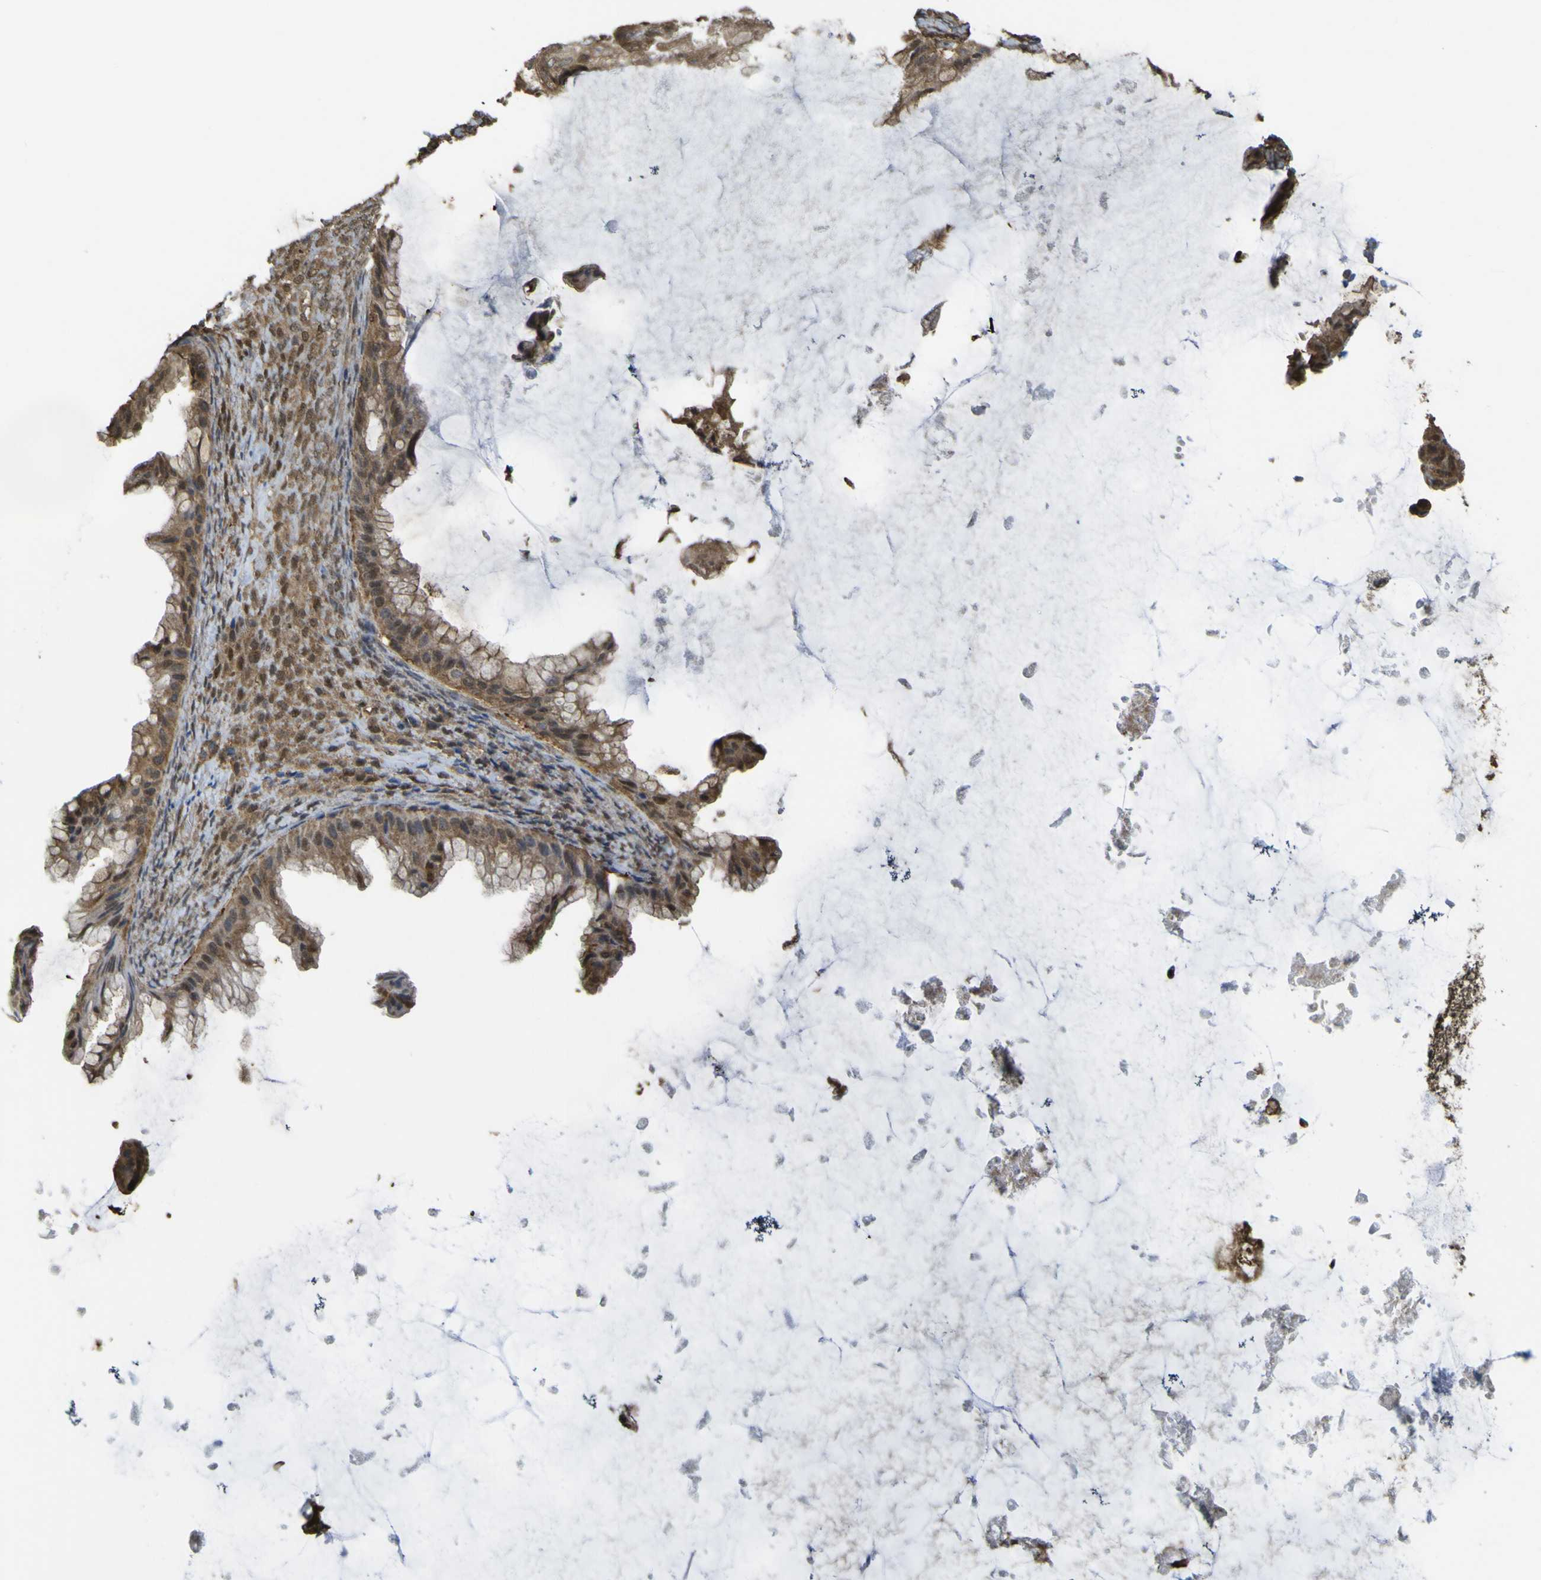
{"staining": {"intensity": "moderate", "quantity": ">75%", "location": "cytoplasmic/membranous"}, "tissue": "ovarian cancer", "cell_type": "Tumor cells", "image_type": "cancer", "snomed": [{"axis": "morphology", "description": "Cystadenocarcinoma, mucinous, NOS"}, {"axis": "topography", "description": "Ovary"}], "caption": "IHC (DAB (3,3'-diaminobenzidine)) staining of human ovarian cancer shows moderate cytoplasmic/membranous protein staining in about >75% of tumor cells. Immunohistochemistry (ihc) stains the protein in brown and the nuclei are stained blue.", "gene": "YWHAG", "patient": {"sex": "female", "age": 61}}